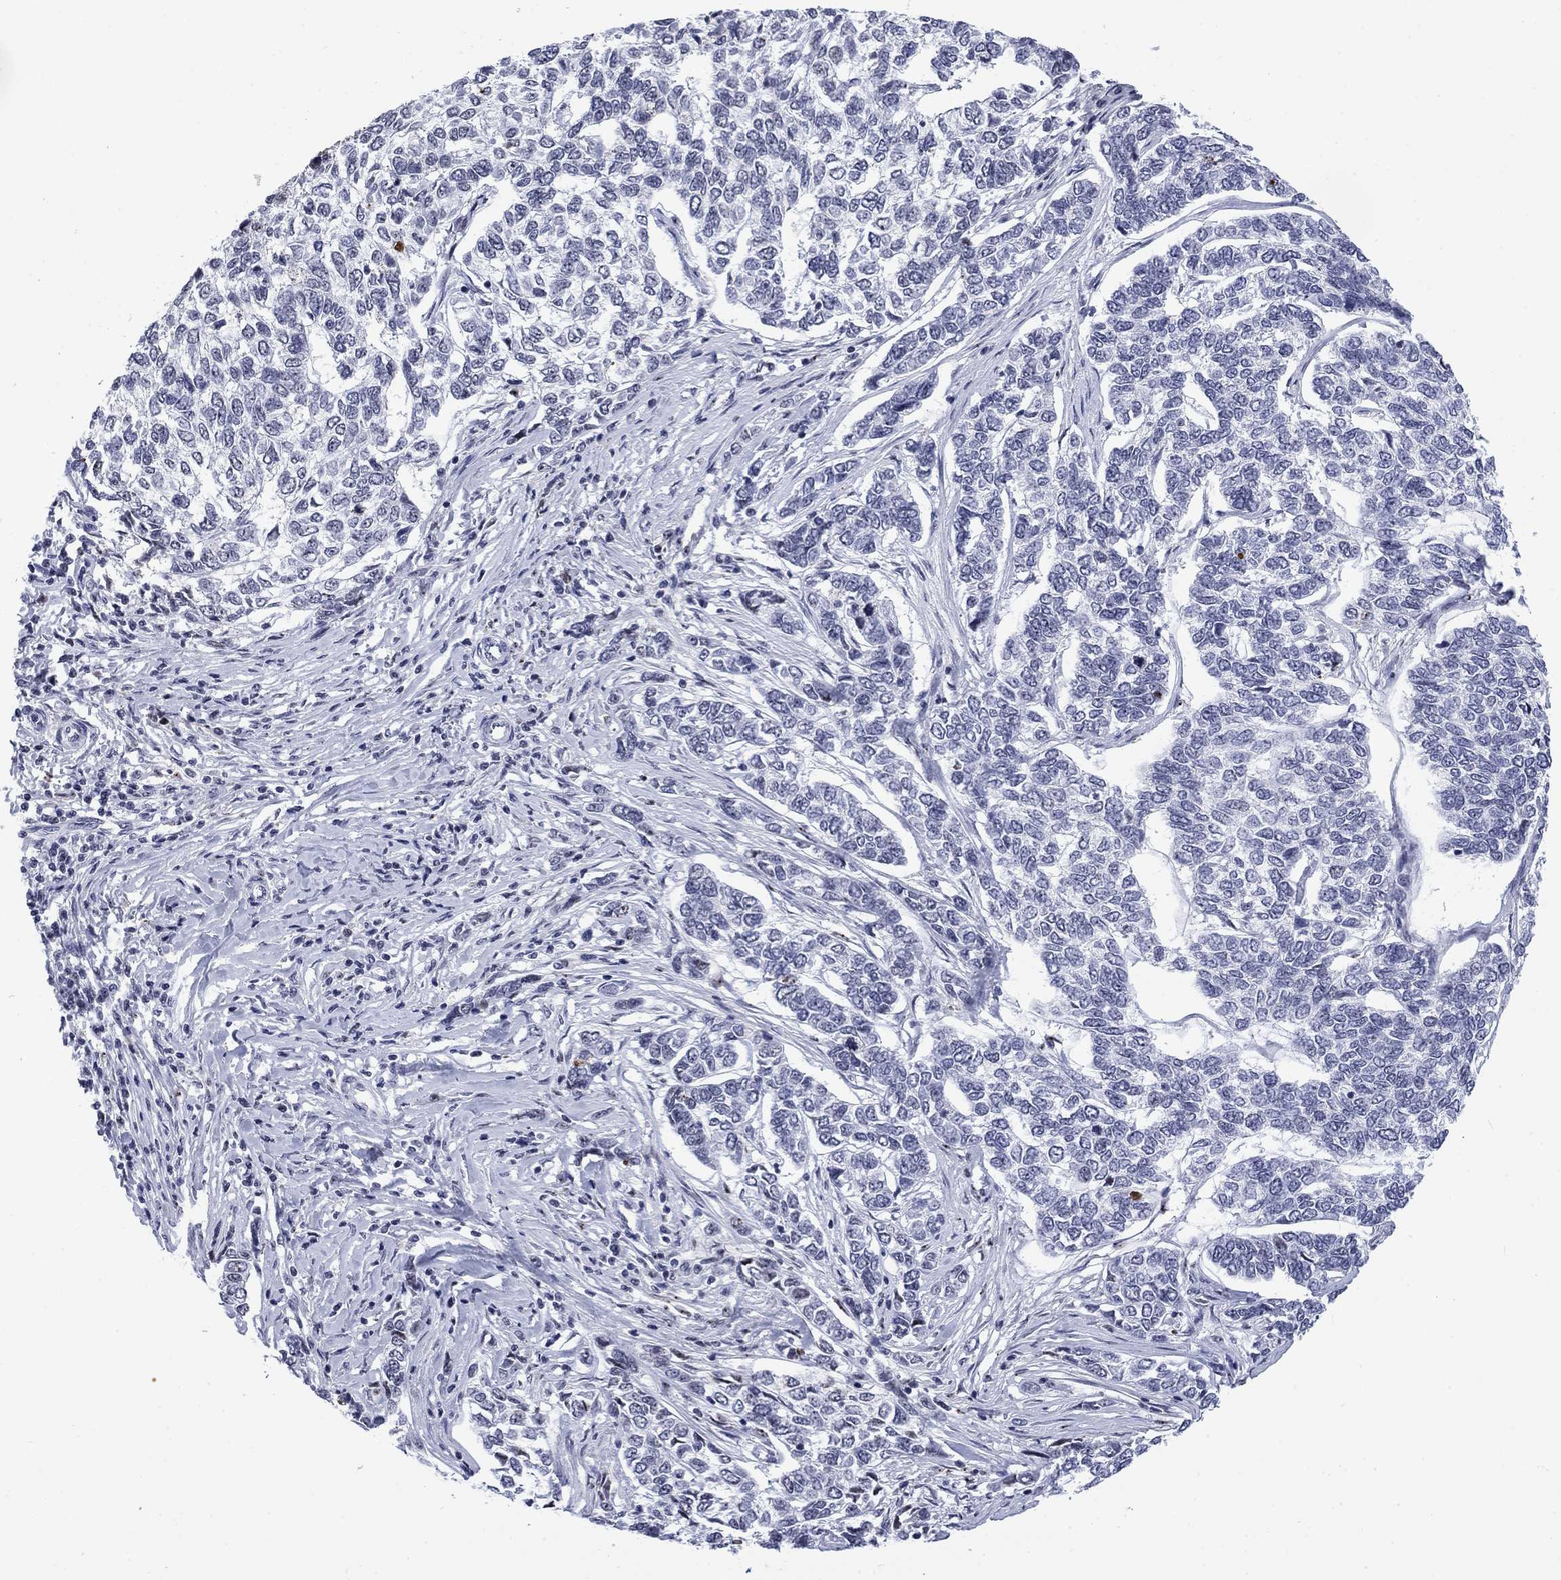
{"staining": {"intensity": "negative", "quantity": "none", "location": "none"}, "tissue": "skin cancer", "cell_type": "Tumor cells", "image_type": "cancer", "snomed": [{"axis": "morphology", "description": "Basal cell carcinoma"}, {"axis": "topography", "description": "Skin"}], "caption": "Histopathology image shows no significant protein staining in tumor cells of skin basal cell carcinoma.", "gene": "CSRNP3", "patient": {"sex": "female", "age": 65}}